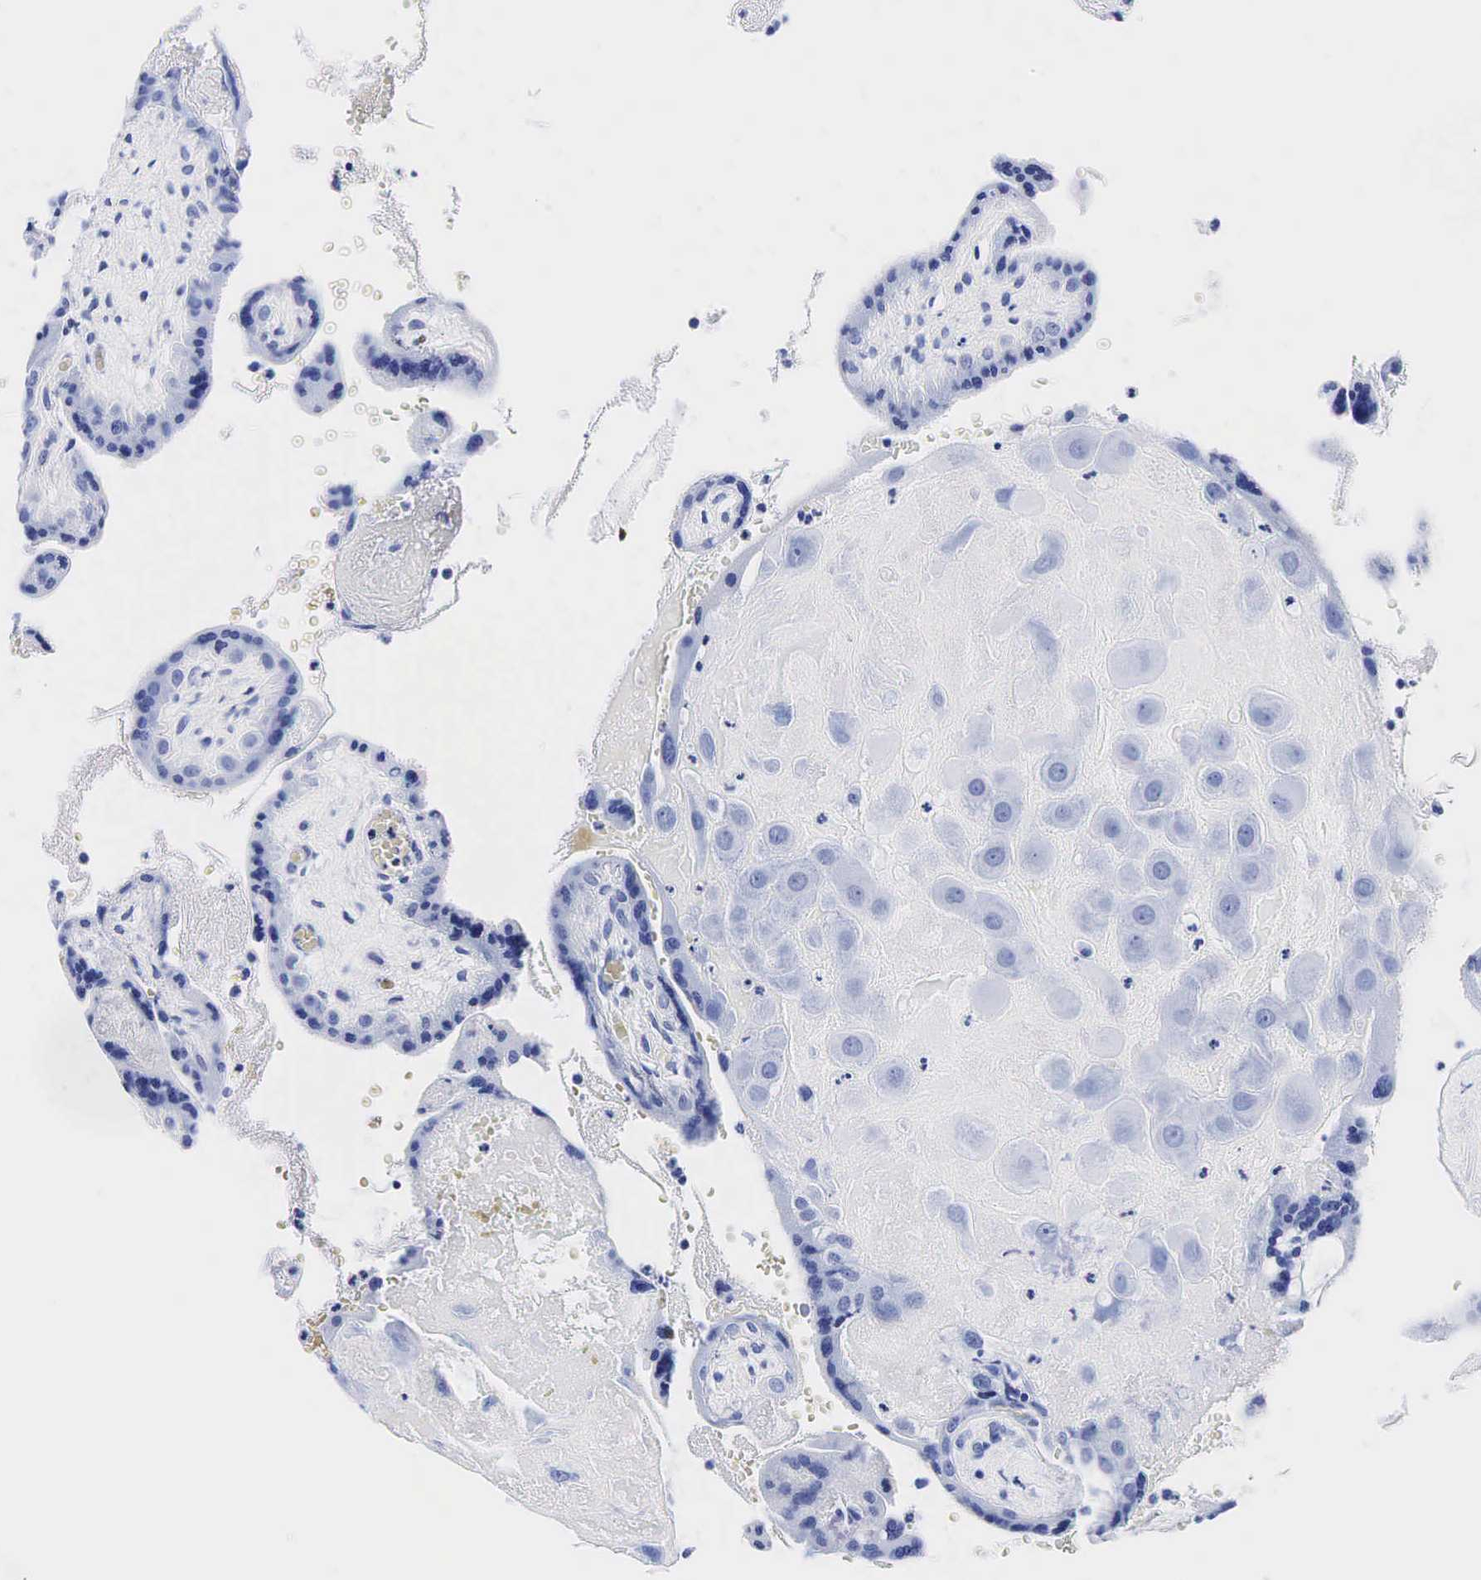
{"staining": {"intensity": "negative", "quantity": "none", "location": "none"}, "tissue": "placenta", "cell_type": "Decidual cells", "image_type": "normal", "snomed": [{"axis": "morphology", "description": "Normal tissue, NOS"}, {"axis": "topography", "description": "Placenta"}], "caption": "This photomicrograph is of unremarkable placenta stained with immunohistochemistry to label a protein in brown with the nuclei are counter-stained blue. There is no positivity in decidual cells.", "gene": "KLK3", "patient": {"sex": "female", "age": 24}}